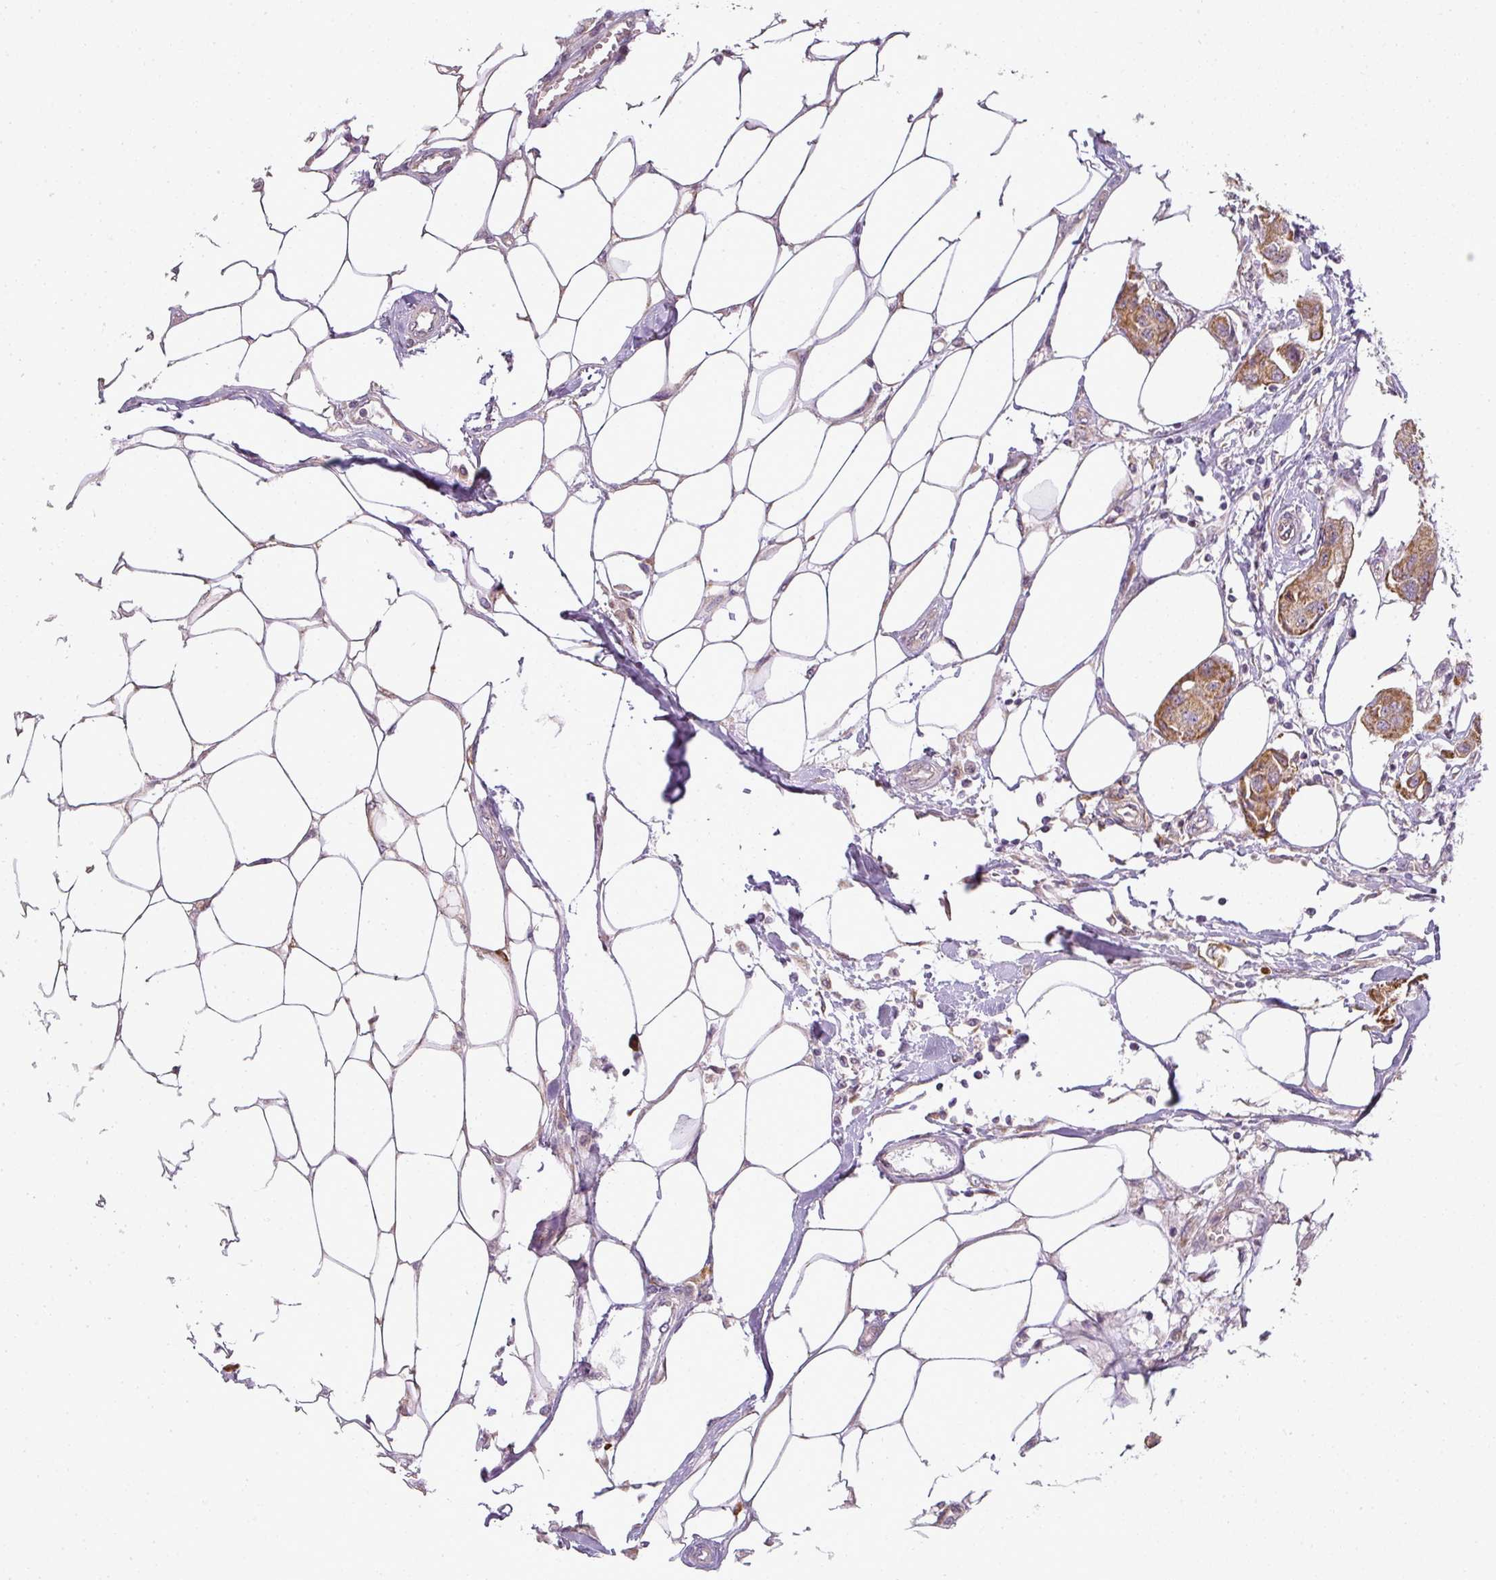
{"staining": {"intensity": "moderate", "quantity": ">75%", "location": "cytoplasmic/membranous"}, "tissue": "breast cancer", "cell_type": "Tumor cells", "image_type": "cancer", "snomed": [{"axis": "morphology", "description": "Duct carcinoma"}, {"axis": "topography", "description": "Breast"}, {"axis": "topography", "description": "Lymph node"}], "caption": "A brown stain shows moderate cytoplasmic/membranous positivity of a protein in human breast cancer tumor cells.", "gene": "LY75", "patient": {"sex": "female", "age": 80}}